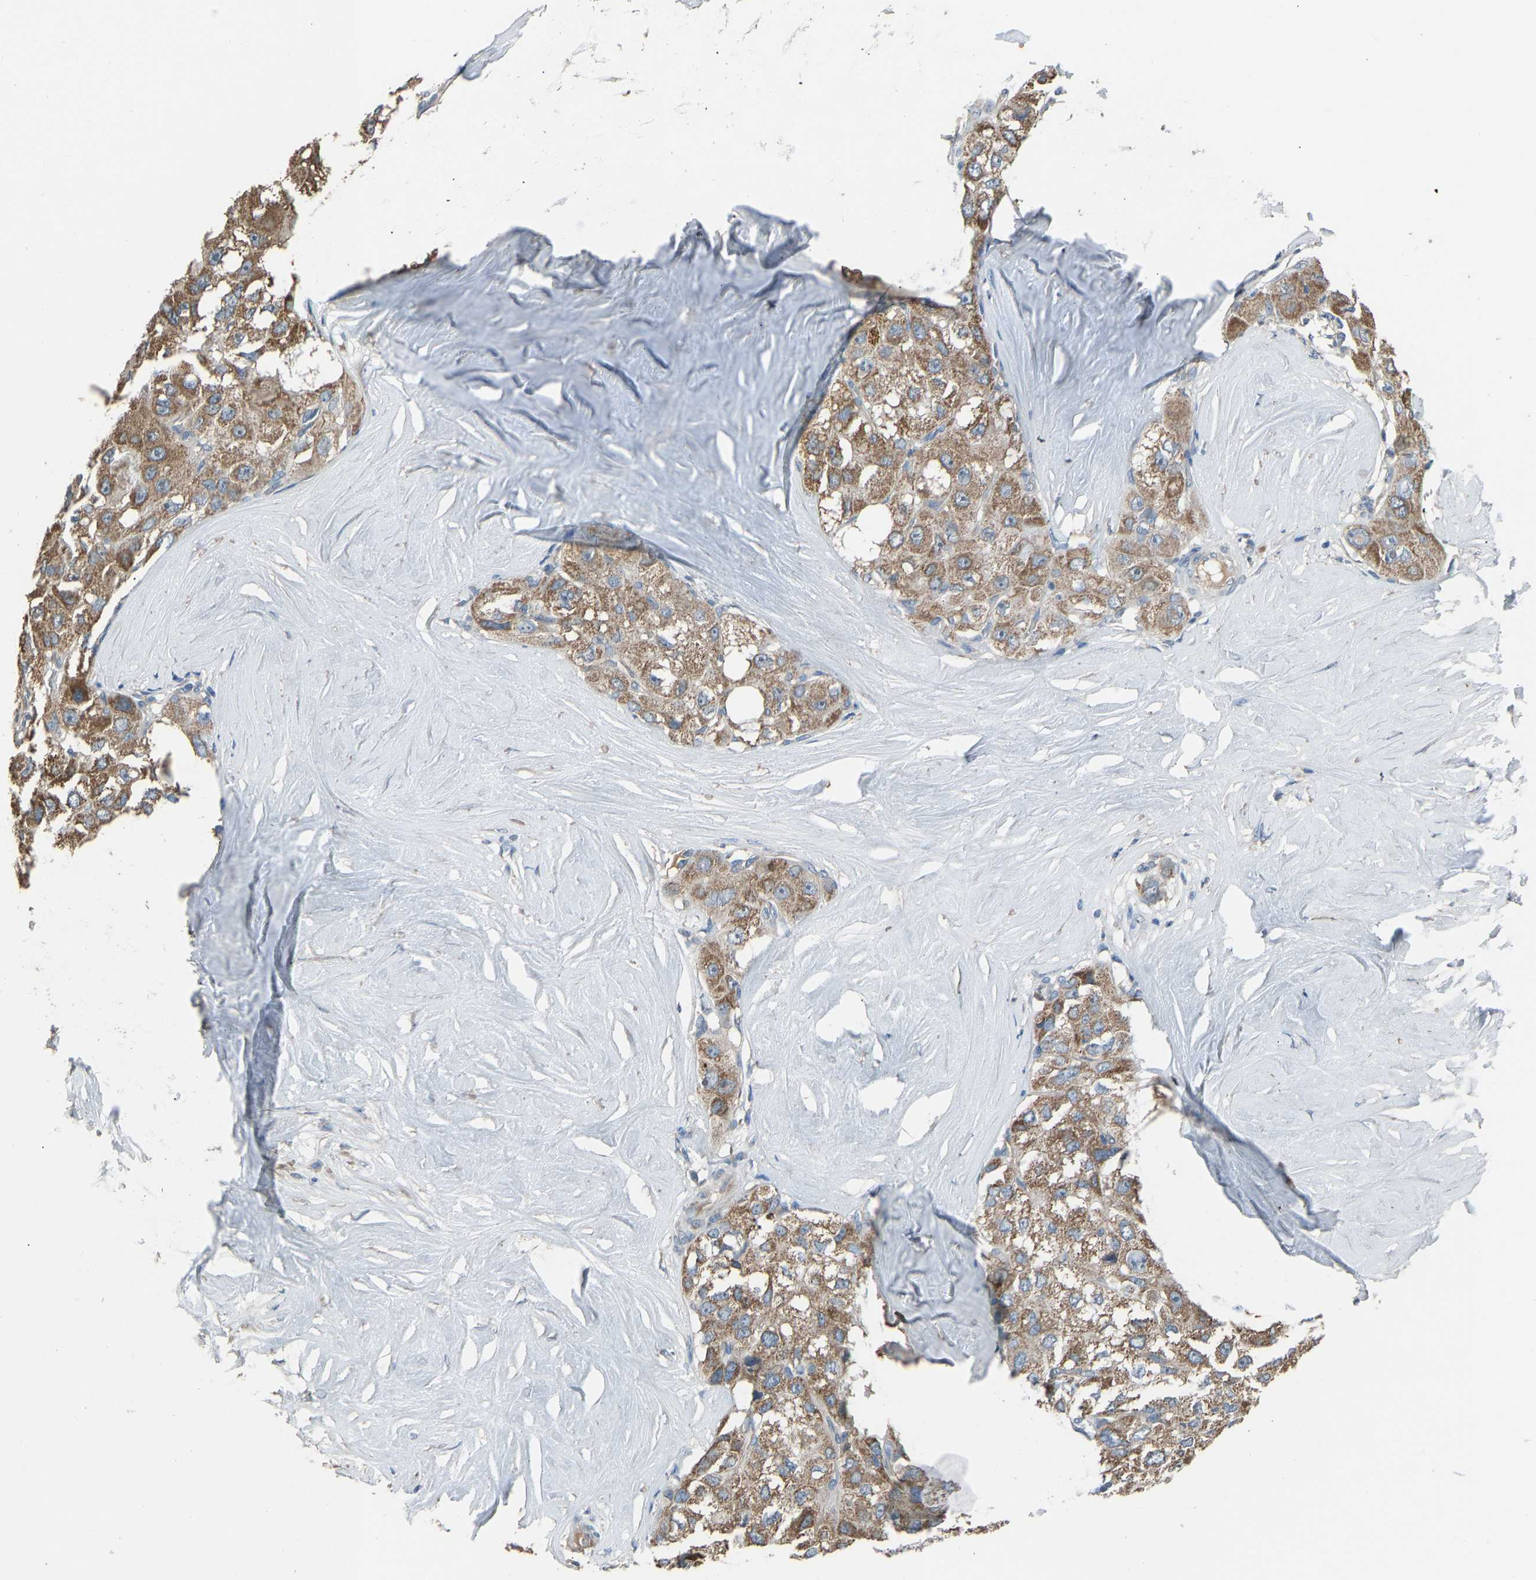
{"staining": {"intensity": "moderate", "quantity": ">75%", "location": "cytoplasmic/membranous"}, "tissue": "liver cancer", "cell_type": "Tumor cells", "image_type": "cancer", "snomed": [{"axis": "morphology", "description": "Carcinoma, Hepatocellular, NOS"}, {"axis": "topography", "description": "Liver"}], "caption": "IHC (DAB (3,3'-diaminobenzidine)) staining of liver hepatocellular carcinoma reveals moderate cytoplasmic/membranous protein staining in approximately >75% of tumor cells.", "gene": "TGFBR3", "patient": {"sex": "male", "age": 80}}